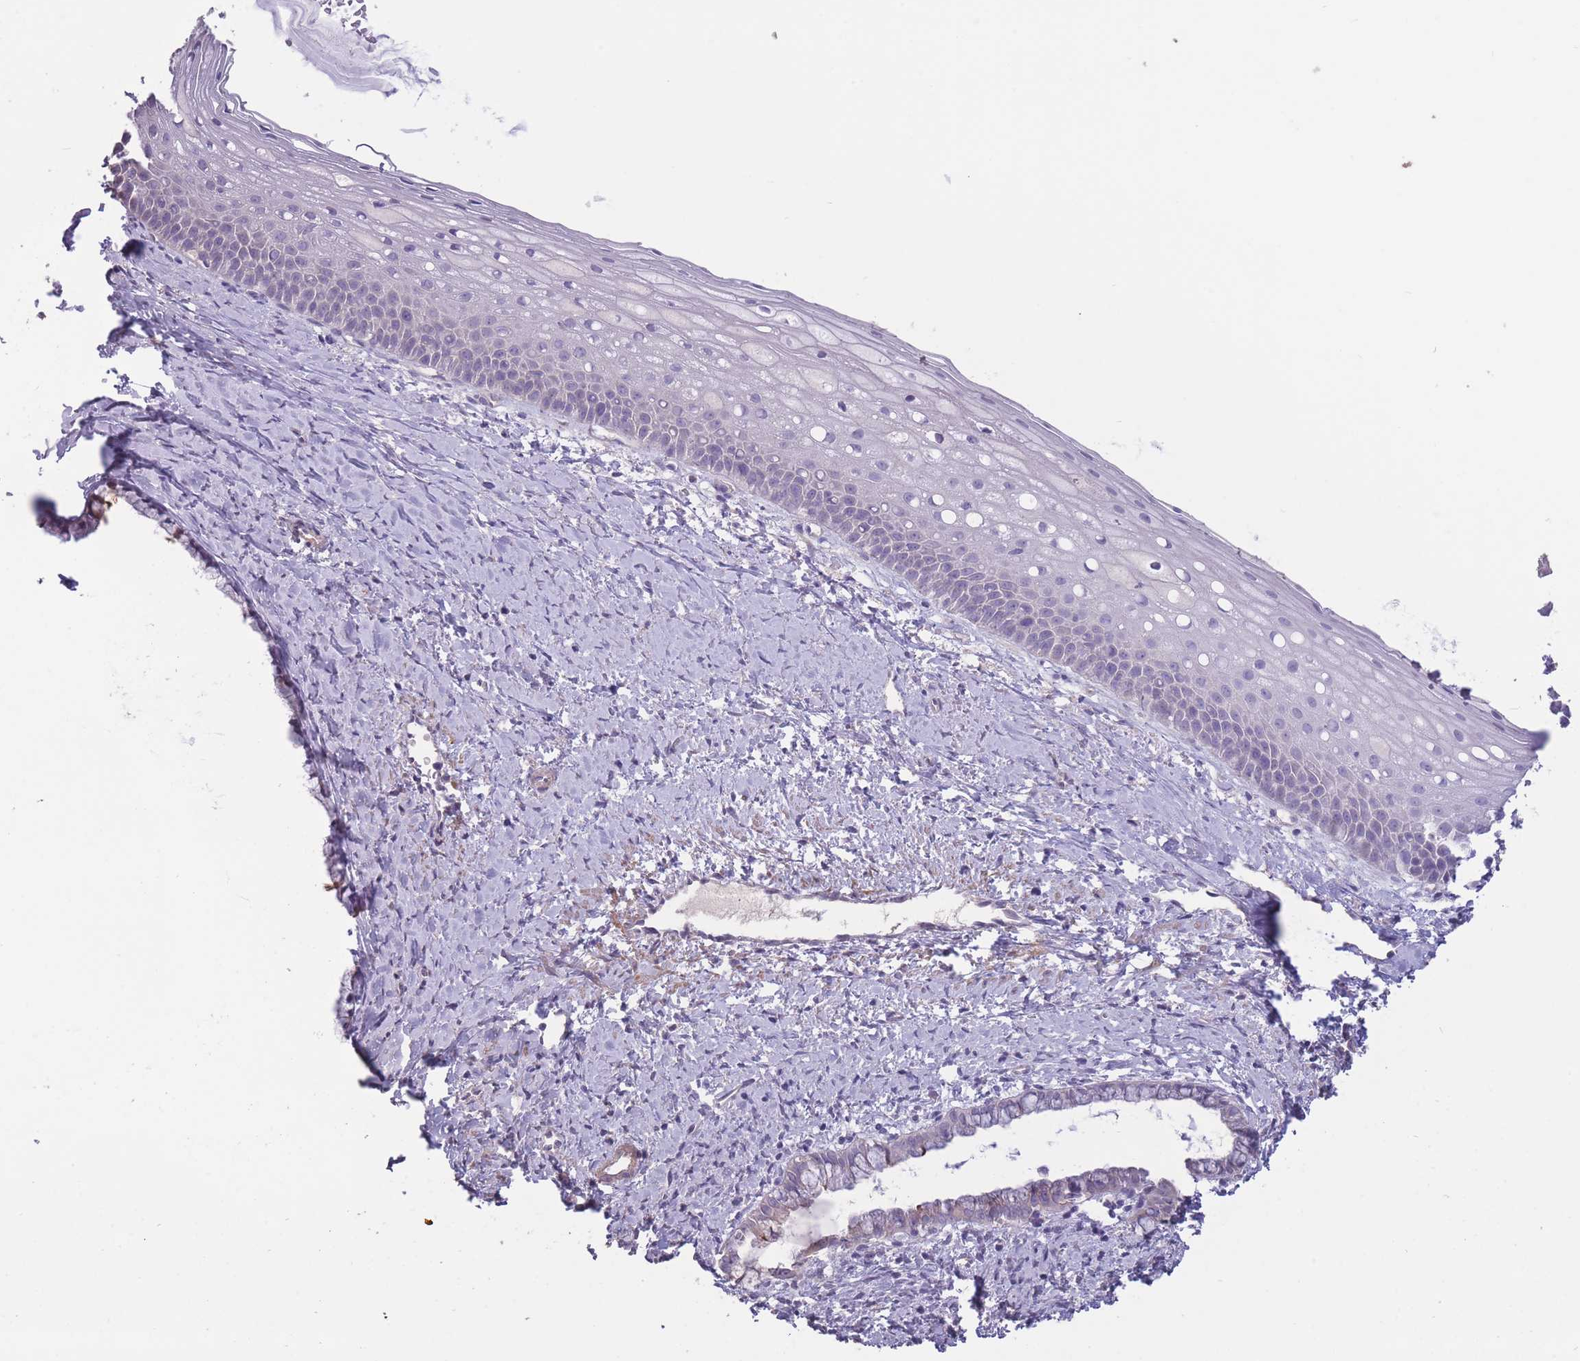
{"staining": {"intensity": "moderate", "quantity": "<25%", "location": "cytoplasmic/membranous"}, "tissue": "cervix", "cell_type": "Glandular cells", "image_type": "normal", "snomed": [{"axis": "morphology", "description": "Normal tissue, NOS"}, {"axis": "topography", "description": "Cervix"}], "caption": "Brown immunohistochemical staining in unremarkable cervix reveals moderate cytoplasmic/membranous expression in about <25% of glandular cells.", "gene": "RSPH10B2", "patient": {"sex": "female", "age": 57}}